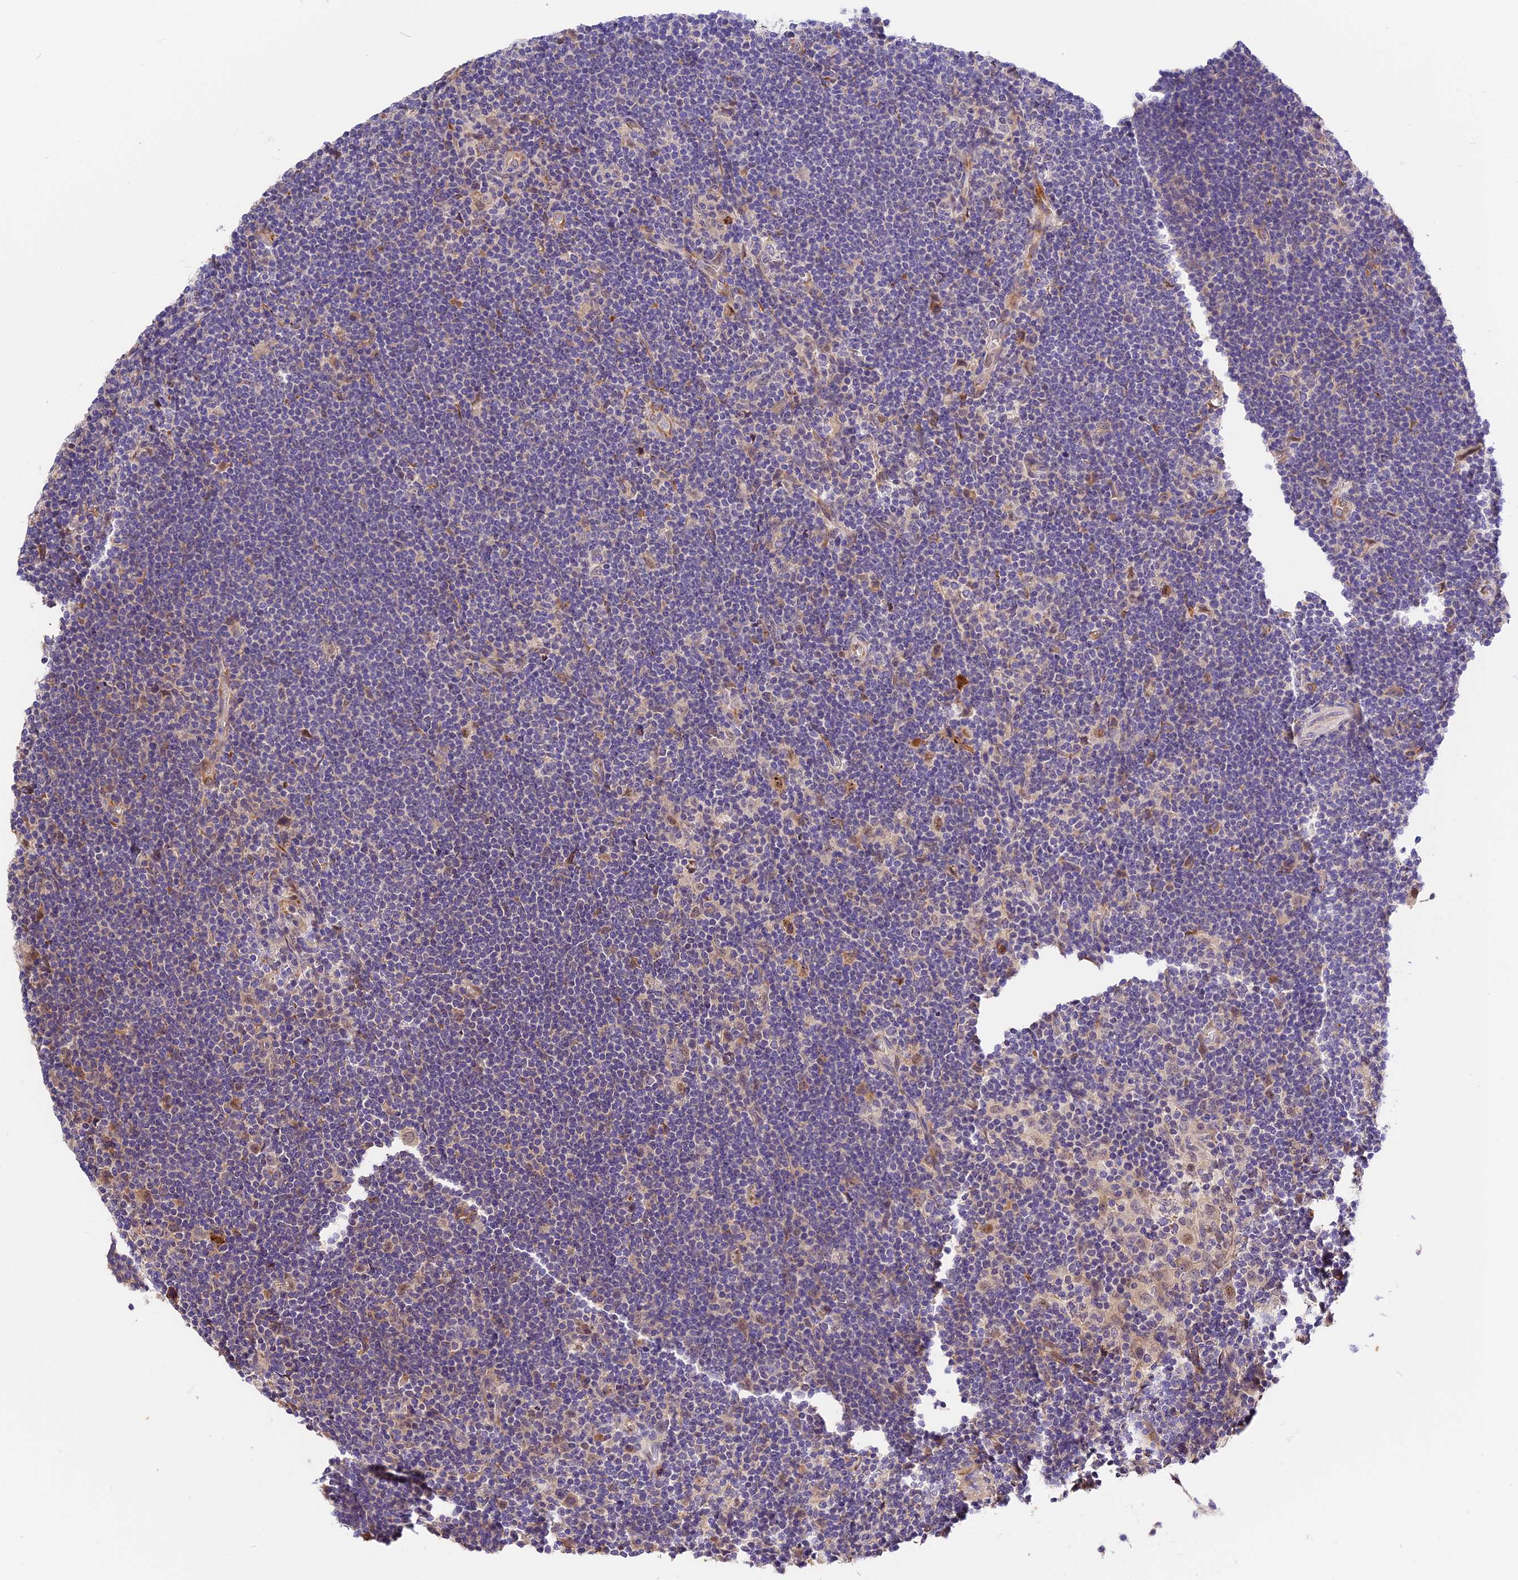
{"staining": {"intensity": "weak", "quantity": "<25%", "location": "cytoplasmic/membranous"}, "tissue": "lymphoma", "cell_type": "Tumor cells", "image_type": "cancer", "snomed": [{"axis": "morphology", "description": "Hodgkin's disease, NOS"}, {"axis": "topography", "description": "Lymph node"}], "caption": "This is an immunohistochemistry (IHC) photomicrograph of human lymphoma. There is no staining in tumor cells.", "gene": "BSCL2", "patient": {"sex": "female", "age": 57}}